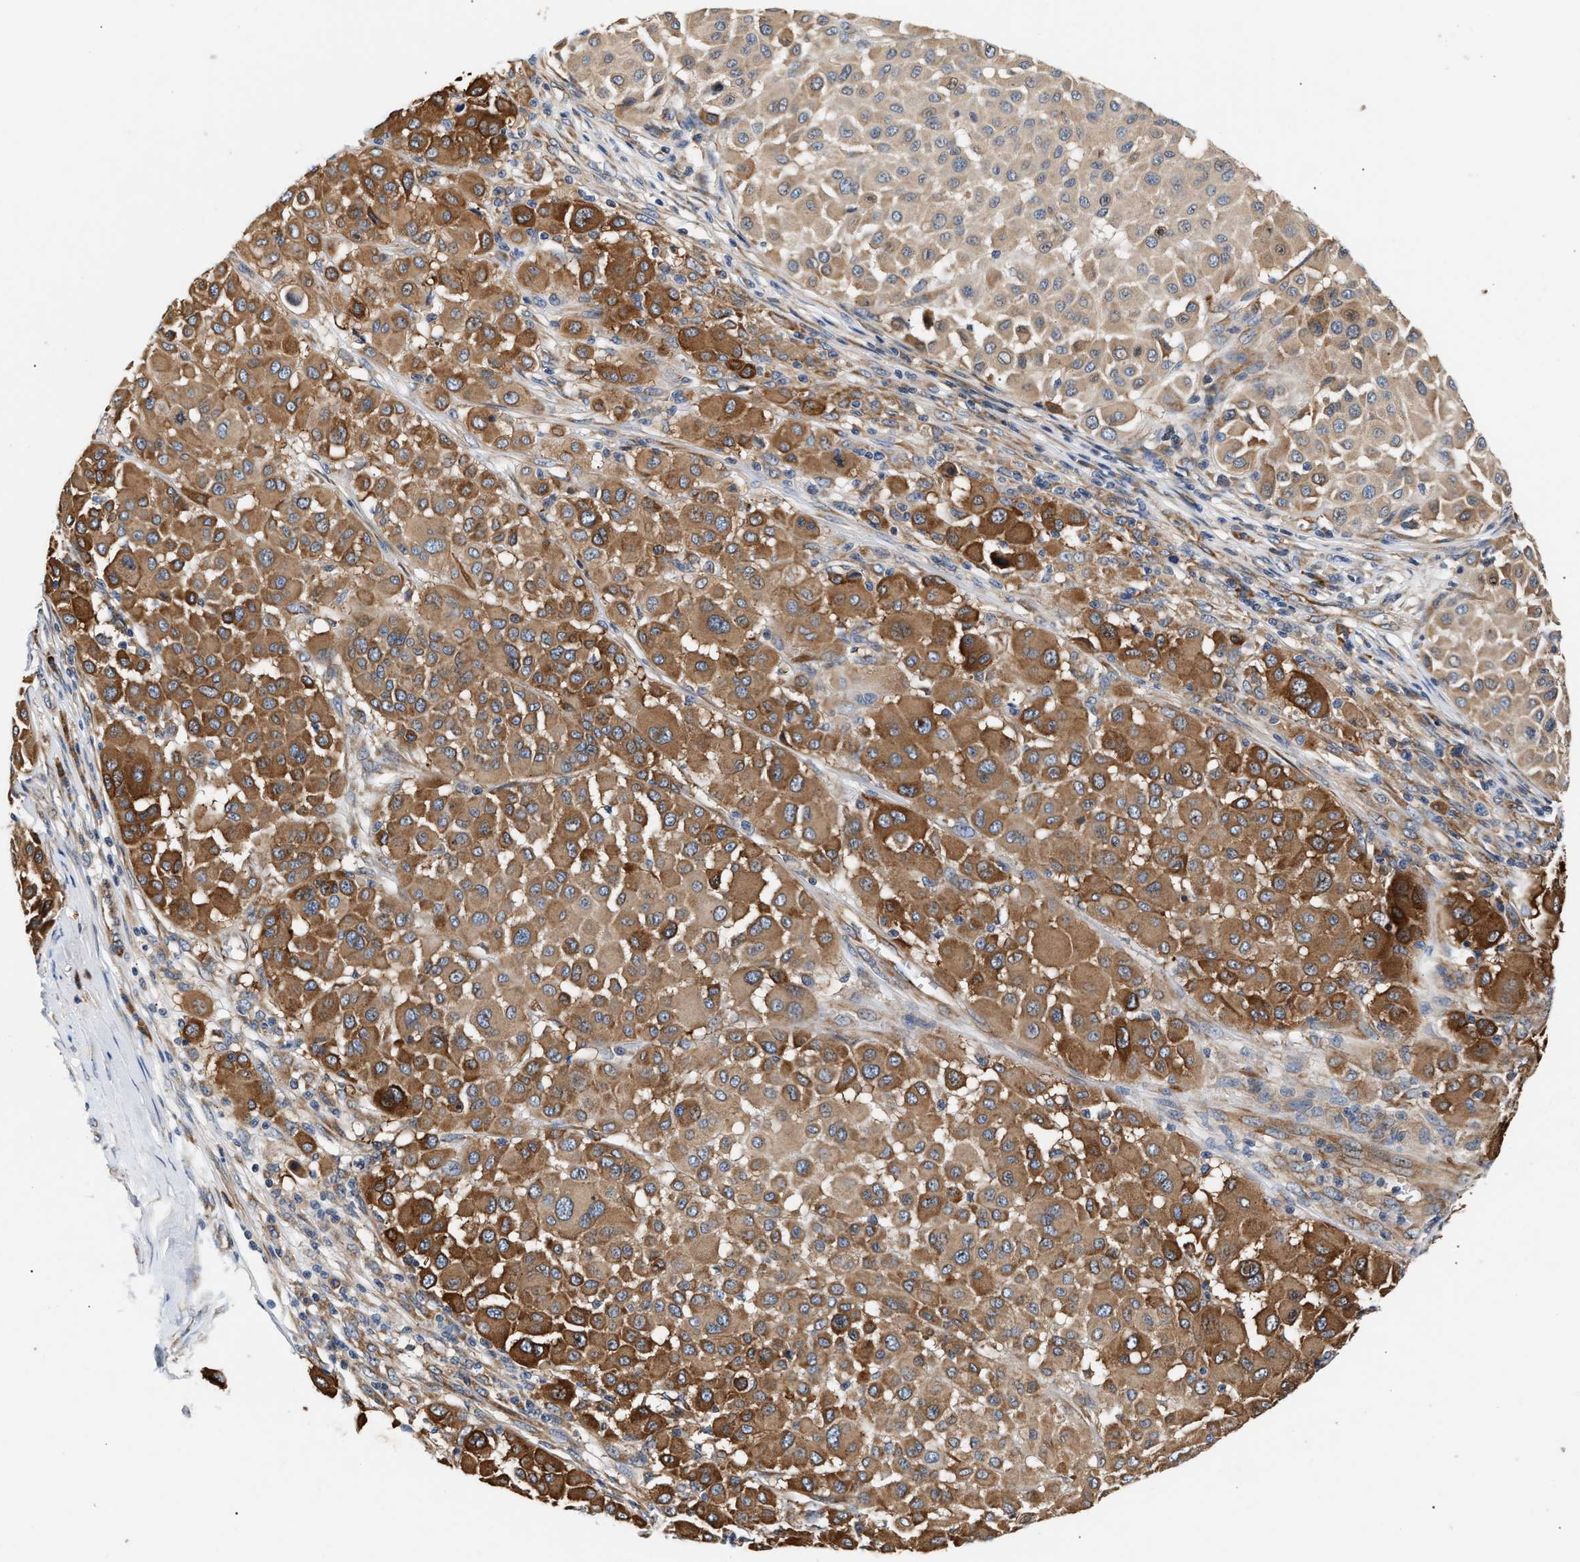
{"staining": {"intensity": "moderate", "quantity": ">75%", "location": "cytoplasmic/membranous"}, "tissue": "melanoma", "cell_type": "Tumor cells", "image_type": "cancer", "snomed": [{"axis": "morphology", "description": "Malignant melanoma, Metastatic site"}, {"axis": "topography", "description": "Soft tissue"}], "caption": "A histopathology image of human melanoma stained for a protein reveals moderate cytoplasmic/membranous brown staining in tumor cells.", "gene": "IFT74", "patient": {"sex": "male", "age": 41}}